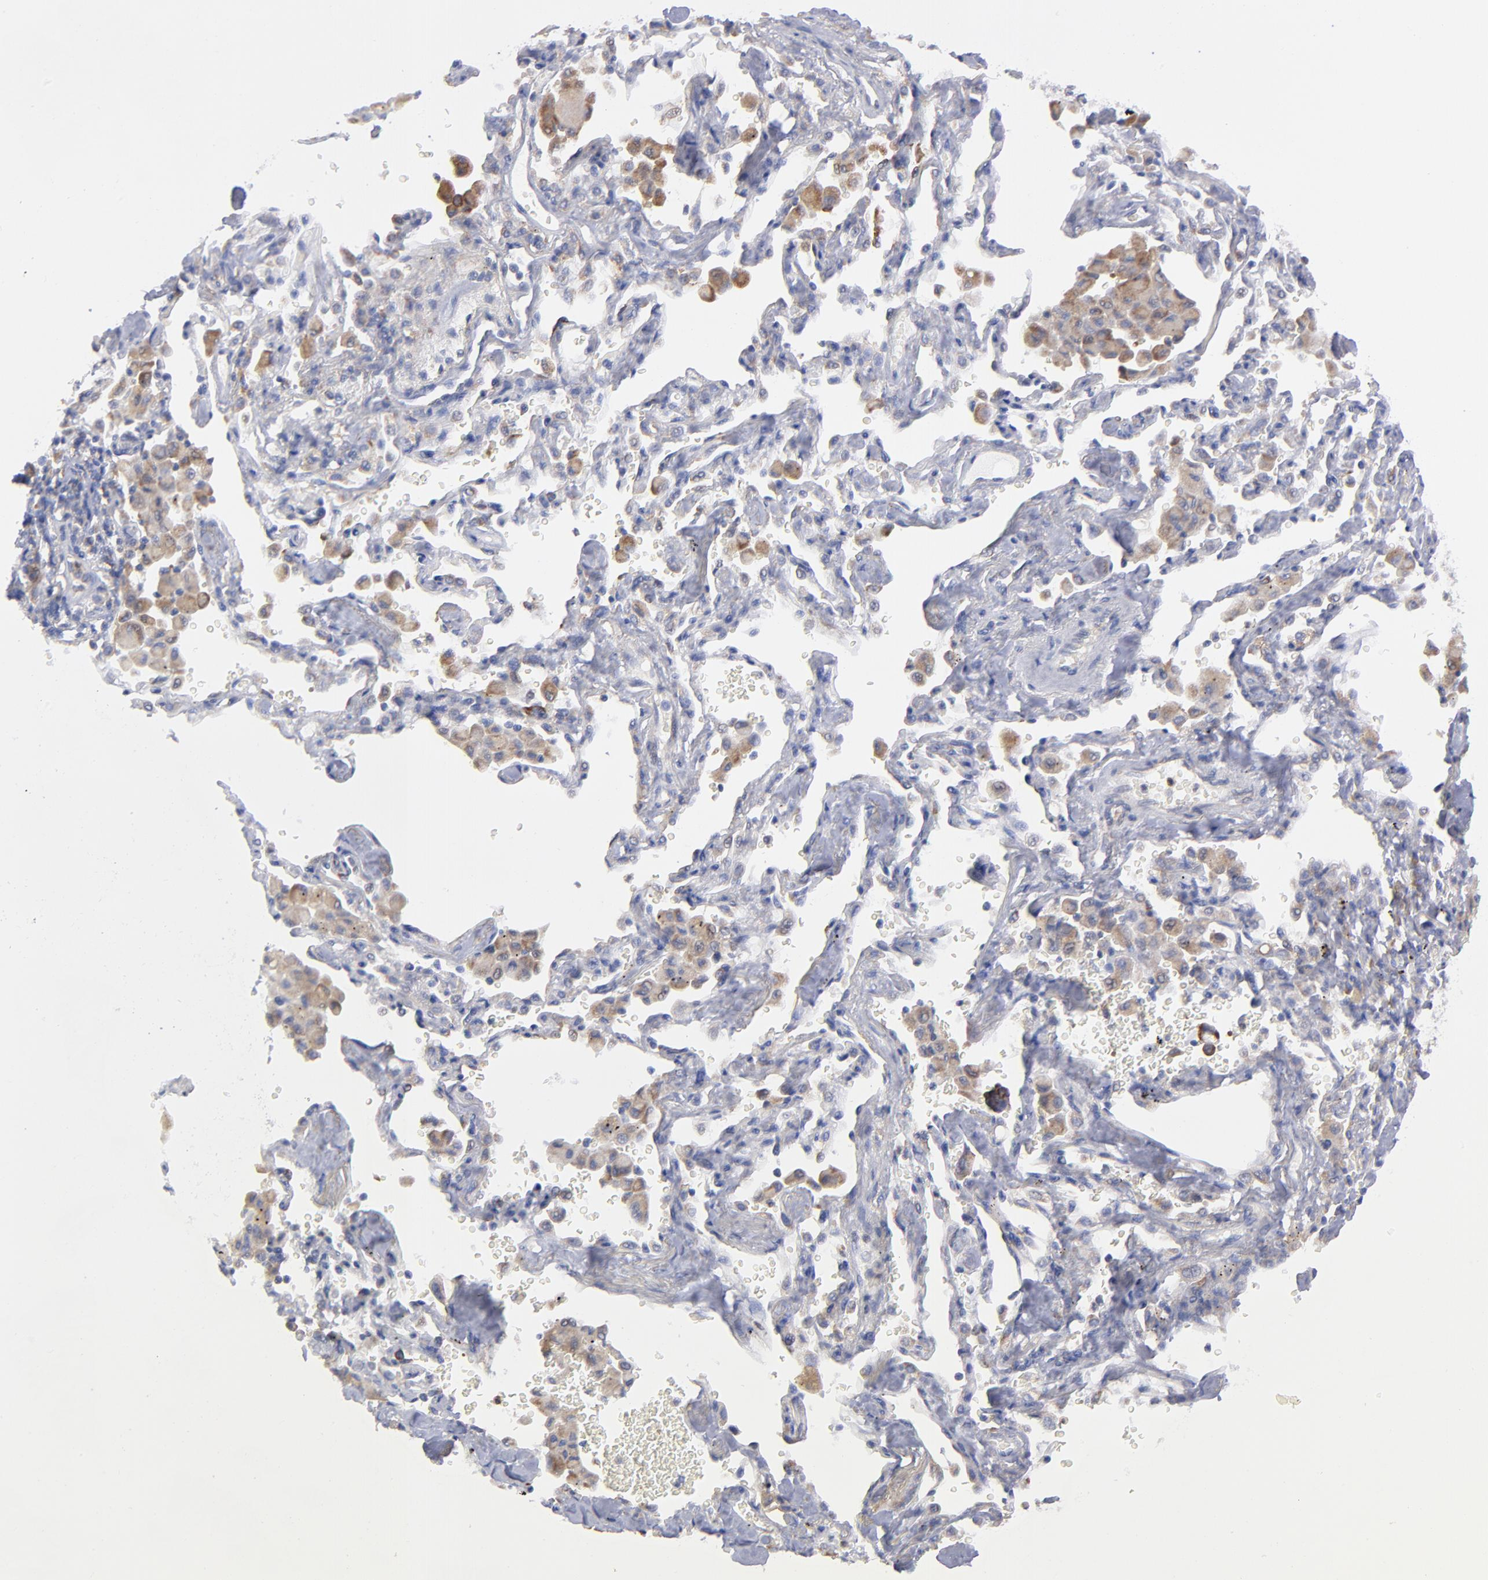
{"staining": {"intensity": "moderate", "quantity": "25%-75%", "location": "cytoplasmic/membranous"}, "tissue": "lung cancer", "cell_type": "Tumor cells", "image_type": "cancer", "snomed": [{"axis": "morphology", "description": "Adenocarcinoma, NOS"}, {"axis": "topography", "description": "Lung"}], "caption": "Protein expression analysis of human lung adenocarcinoma reveals moderate cytoplasmic/membranous expression in about 25%-75% of tumor cells. Using DAB (brown) and hematoxylin (blue) stains, captured at high magnification using brightfield microscopy.", "gene": "EIF2AK2", "patient": {"sex": "female", "age": 64}}